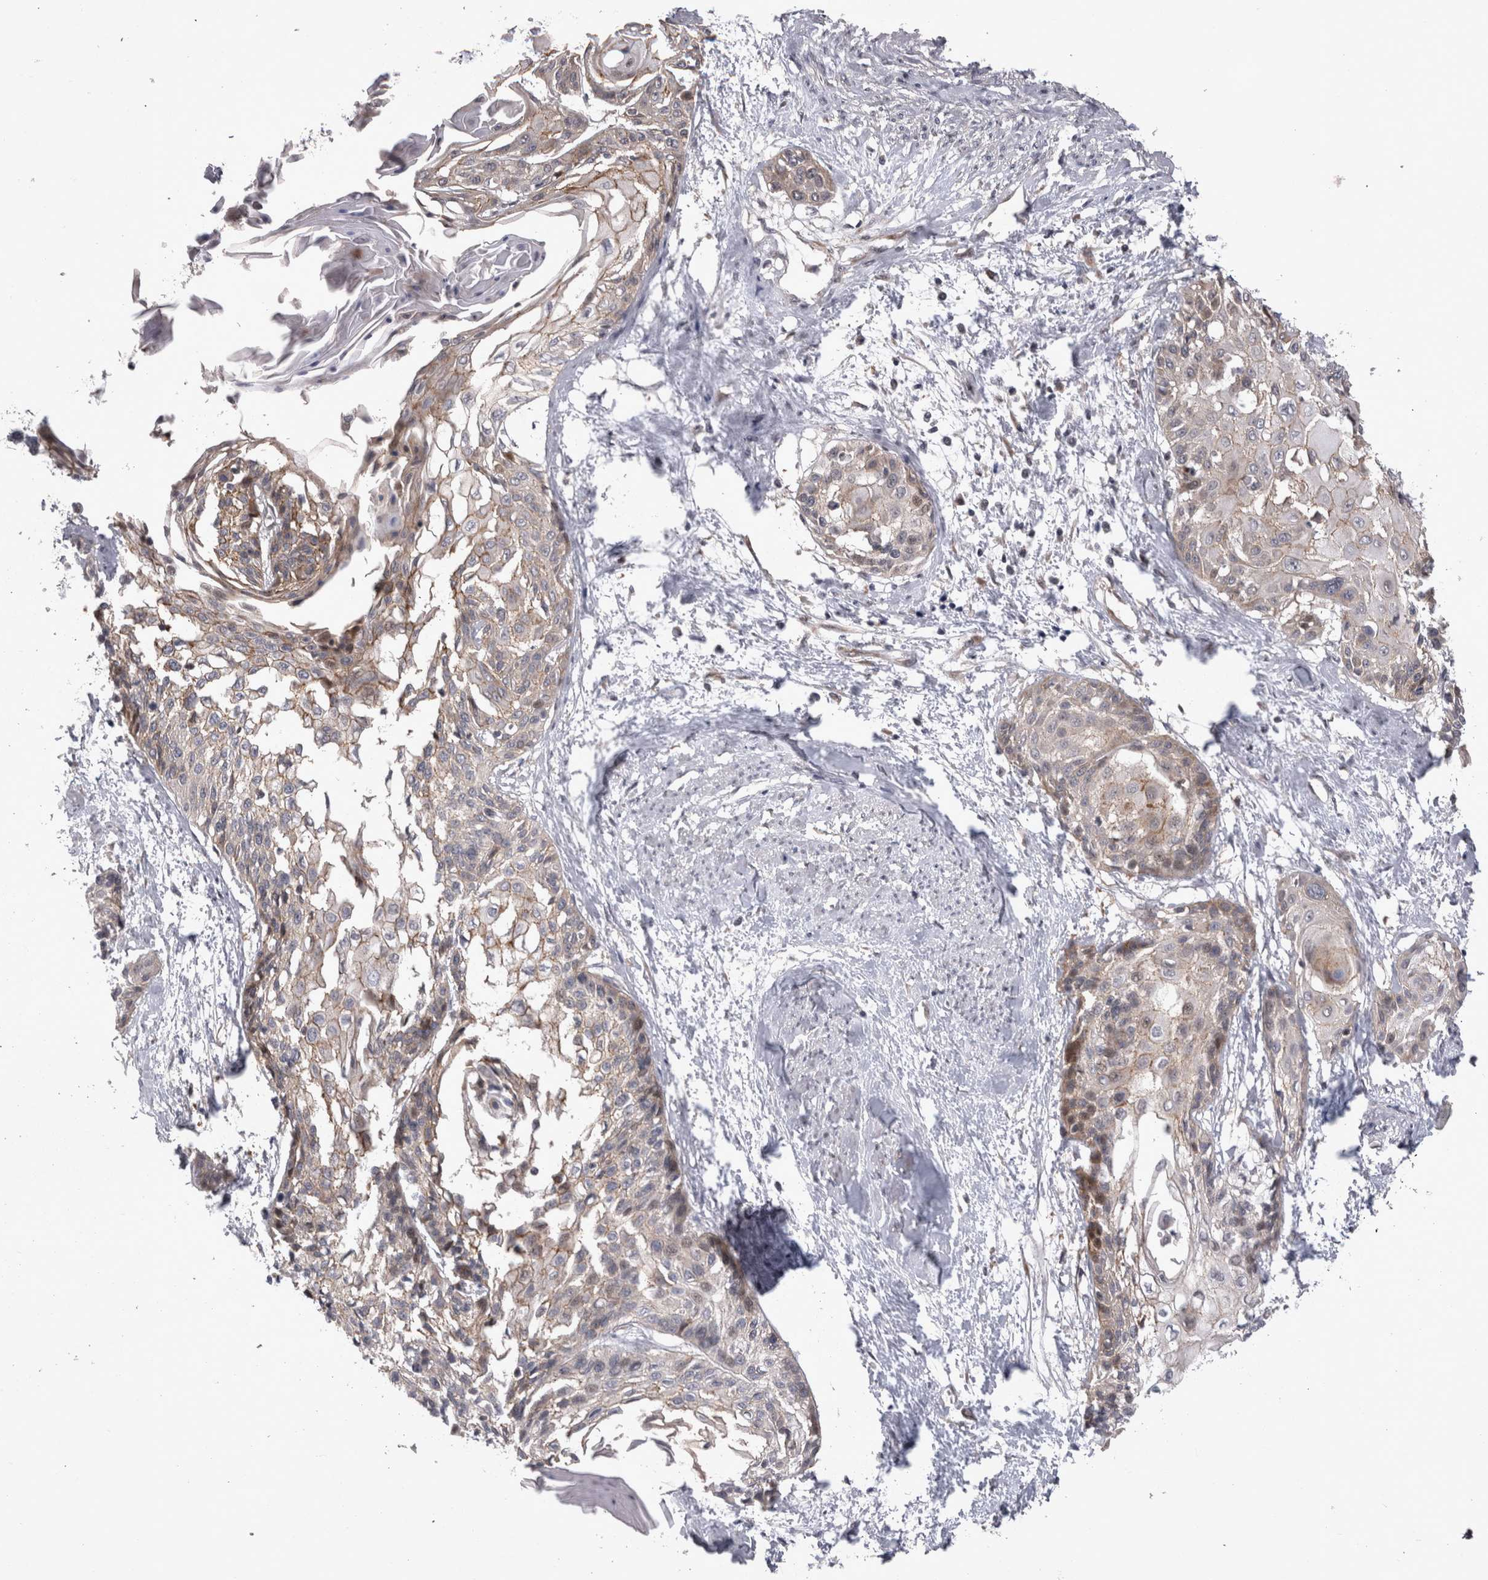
{"staining": {"intensity": "weak", "quantity": "25%-75%", "location": "cytoplasmic/membranous"}, "tissue": "cervical cancer", "cell_type": "Tumor cells", "image_type": "cancer", "snomed": [{"axis": "morphology", "description": "Squamous cell carcinoma, NOS"}, {"axis": "topography", "description": "Cervix"}], "caption": "A photomicrograph showing weak cytoplasmic/membranous positivity in approximately 25%-75% of tumor cells in squamous cell carcinoma (cervical), as visualized by brown immunohistochemical staining.", "gene": "NENF", "patient": {"sex": "female", "age": 57}}